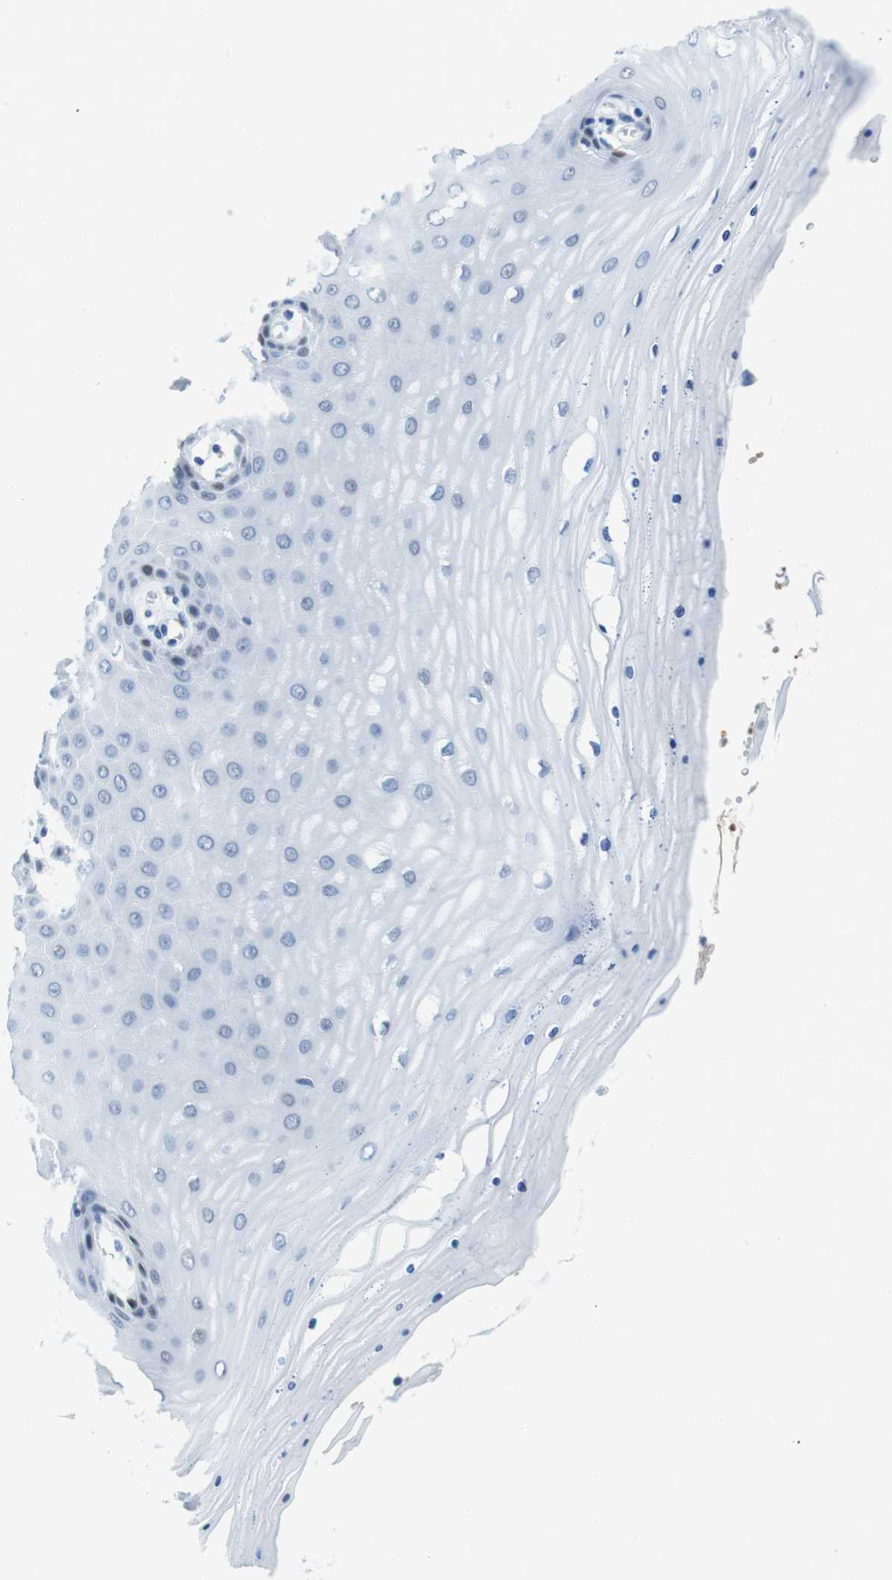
{"staining": {"intensity": "negative", "quantity": "none", "location": "none"}, "tissue": "cervix", "cell_type": "Glandular cells", "image_type": "normal", "snomed": [{"axis": "morphology", "description": "Normal tissue, NOS"}, {"axis": "topography", "description": "Cervix"}], "caption": "Immunohistochemistry (IHC) micrograph of benign cervix stained for a protein (brown), which shows no positivity in glandular cells. (Brightfield microscopy of DAB (3,3'-diaminobenzidine) immunohistochemistry at high magnification).", "gene": "TFAP2C", "patient": {"sex": "female", "age": 55}}